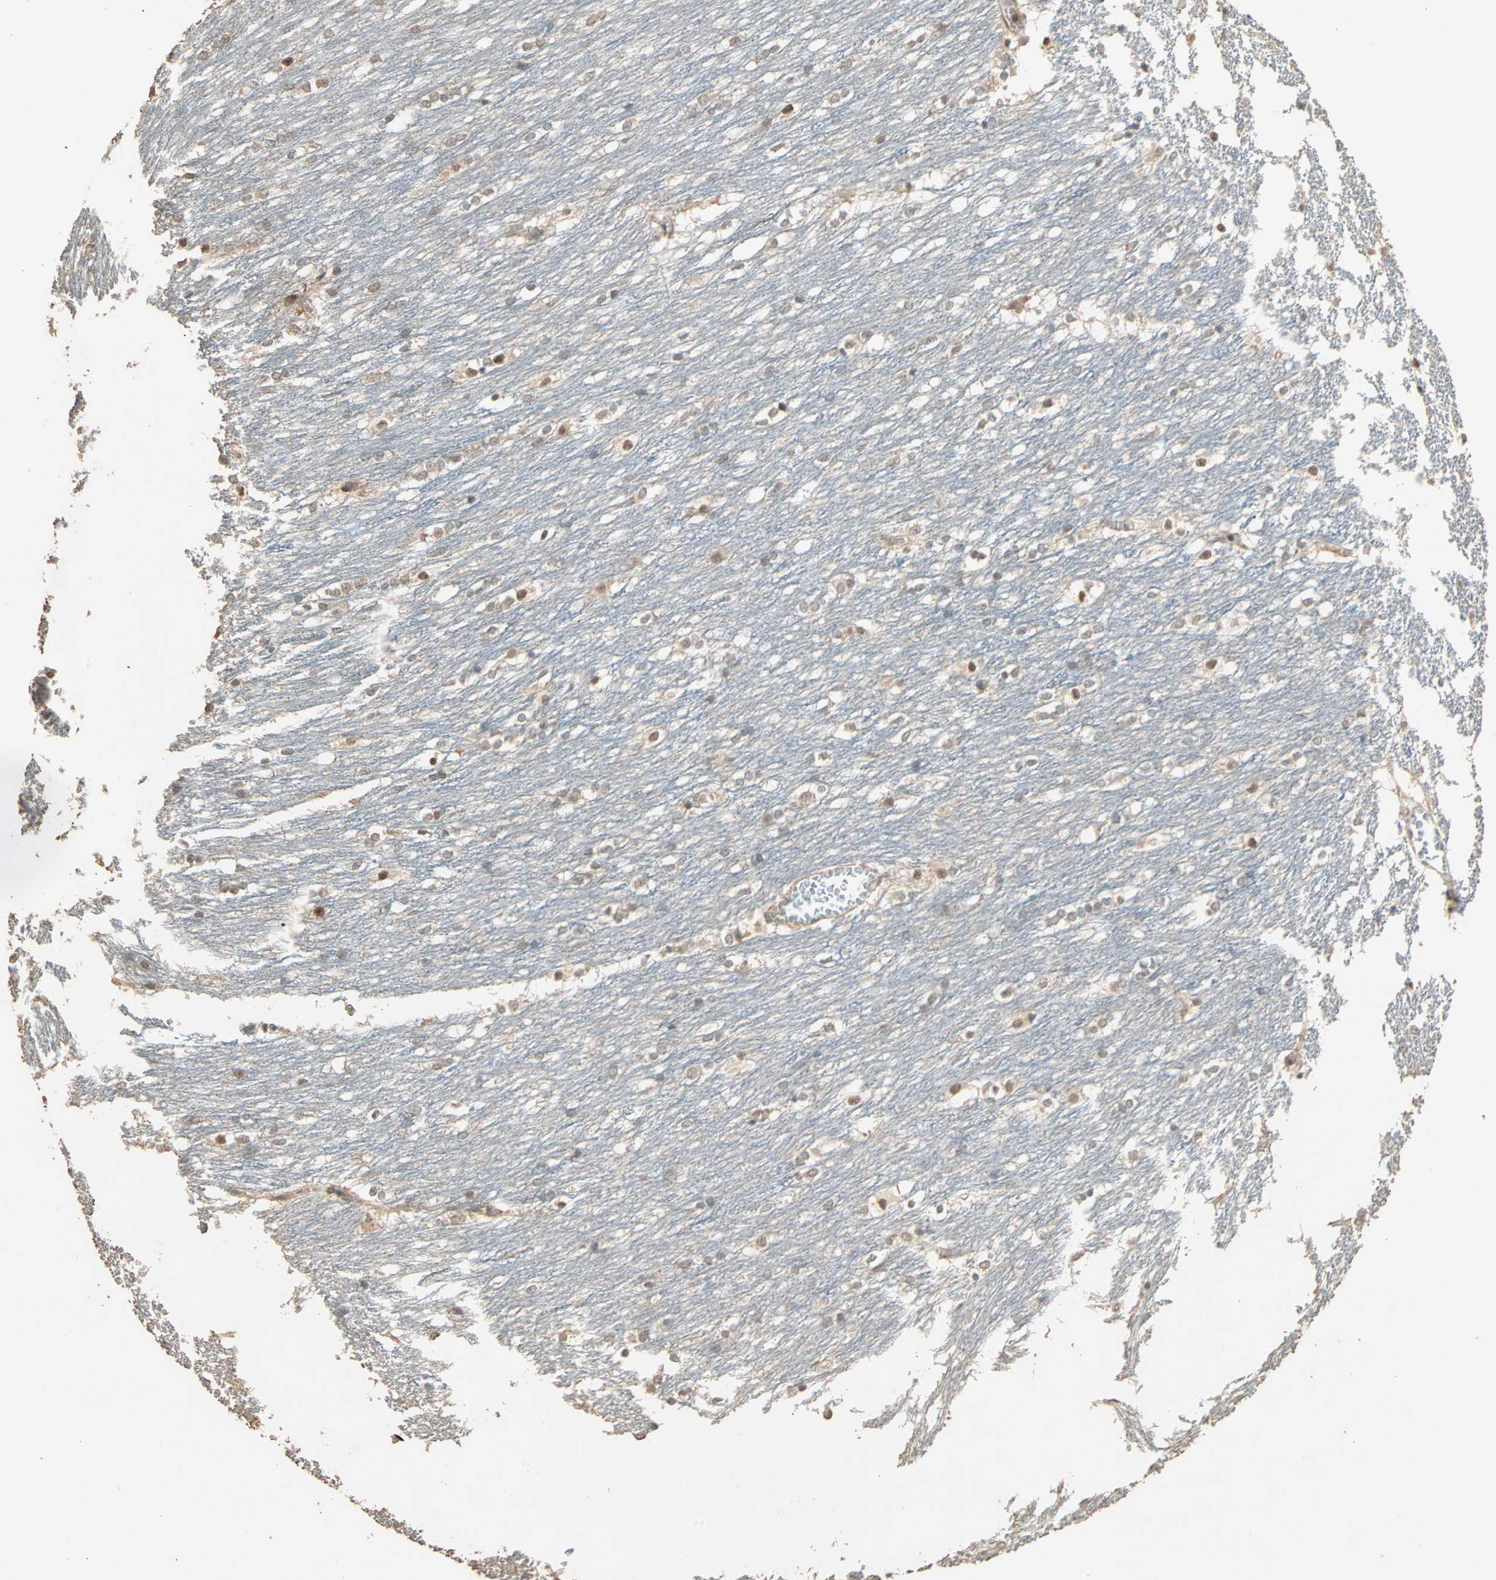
{"staining": {"intensity": "weak", "quantity": "25%-75%", "location": "cytoplasmic/membranous,nuclear"}, "tissue": "caudate", "cell_type": "Glial cells", "image_type": "normal", "snomed": [{"axis": "morphology", "description": "Normal tissue, NOS"}, {"axis": "topography", "description": "Lateral ventricle wall"}], "caption": "Caudate stained with IHC demonstrates weak cytoplasmic/membranous,nuclear positivity in about 25%-75% of glial cells.", "gene": "ZBTB33", "patient": {"sex": "female", "age": 19}}